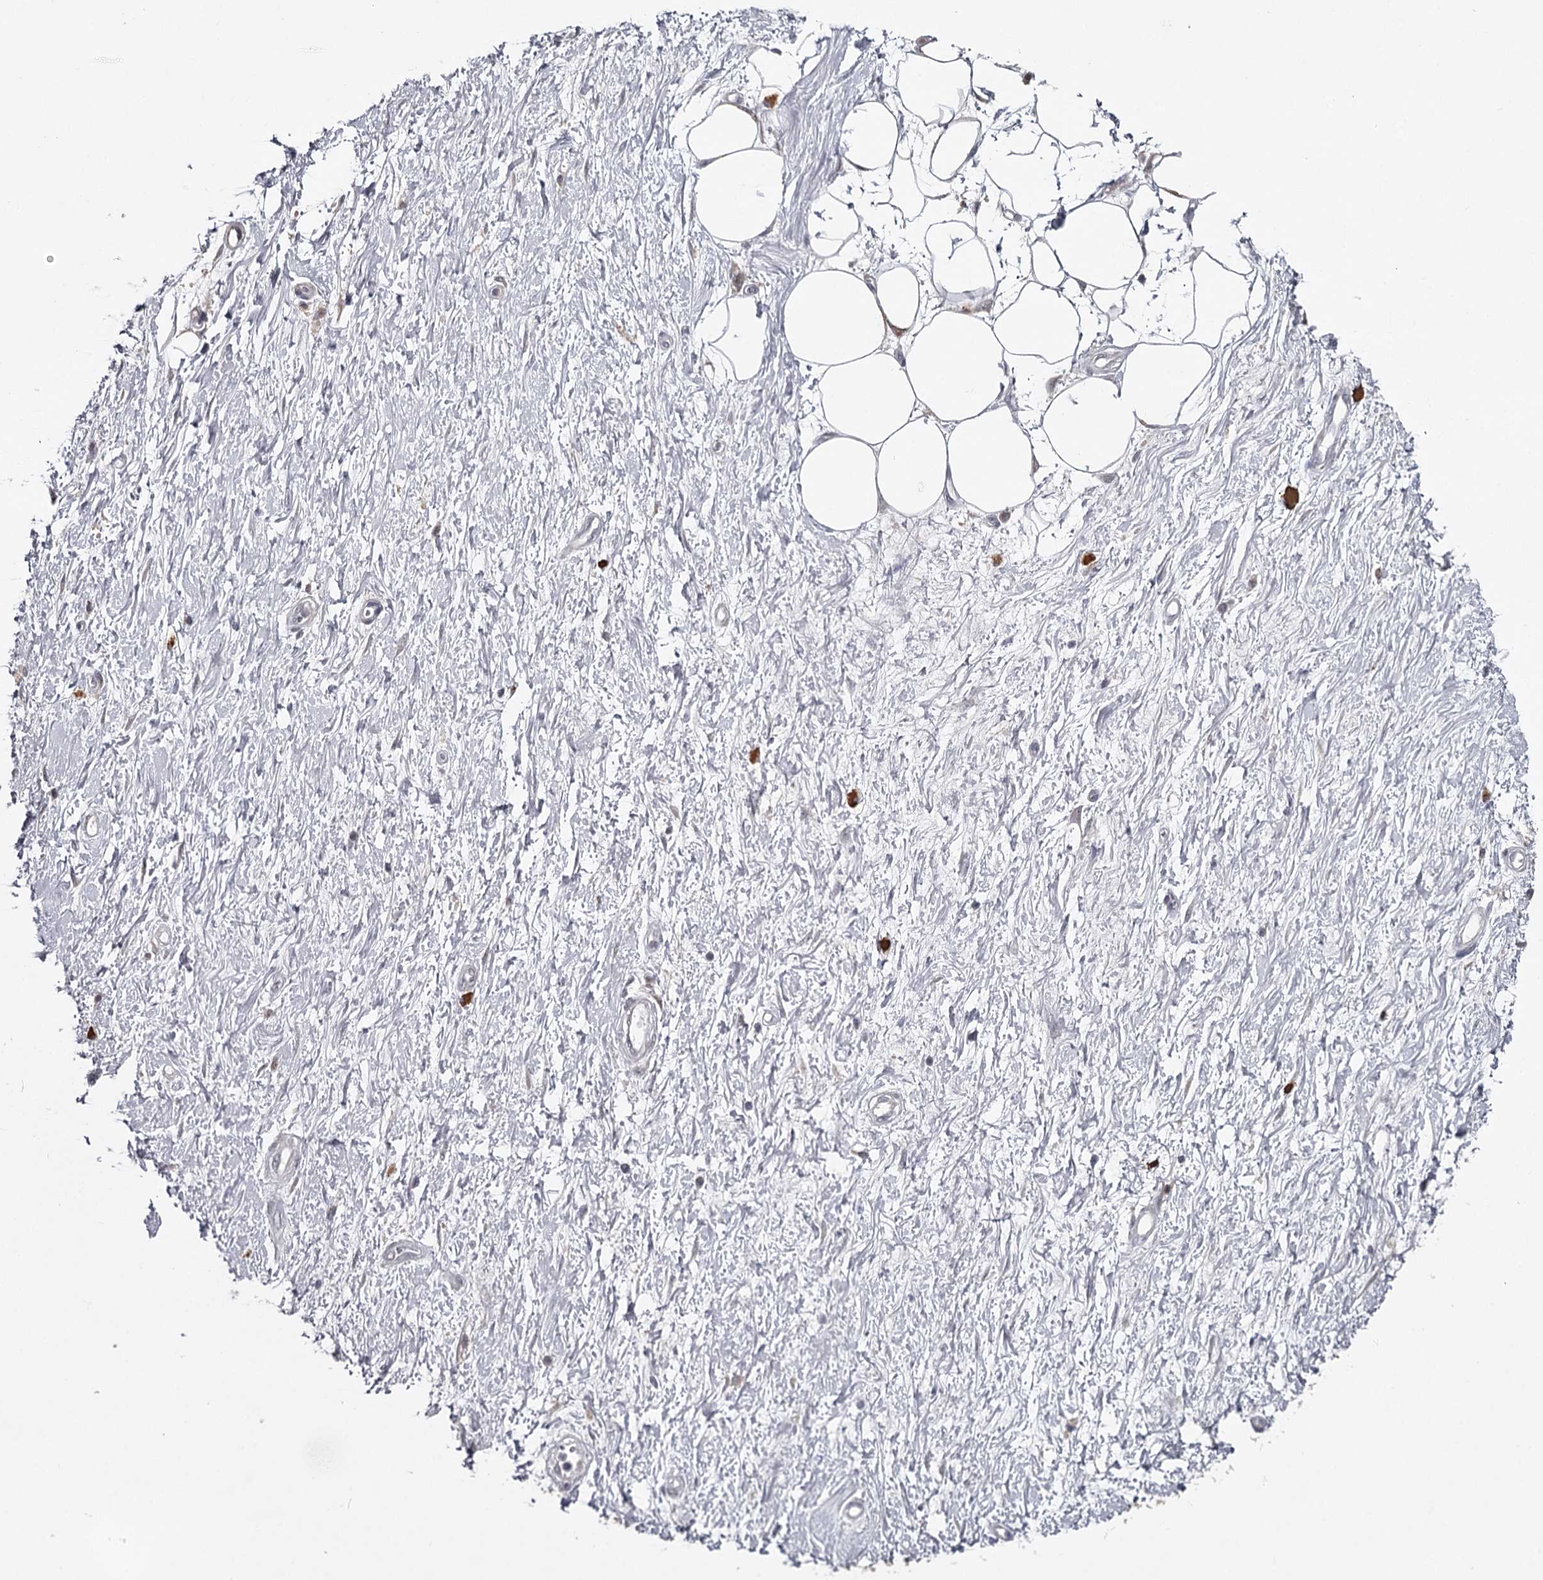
{"staining": {"intensity": "negative", "quantity": "none", "location": "none"}, "tissue": "adipose tissue", "cell_type": "Adipocytes", "image_type": "normal", "snomed": [{"axis": "morphology", "description": "Normal tissue, NOS"}, {"axis": "morphology", "description": "Adenocarcinoma, NOS"}, {"axis": "topography", "description": "Pancreas"}, {"axis": "topography", "description": "Peripheral nerve tissue"}], "caption": "Adipocytes show no significant protein positivity in normal adipose tissue.", "gene": "GTSF1", "patient": {"sex": "male", "age": 59}}